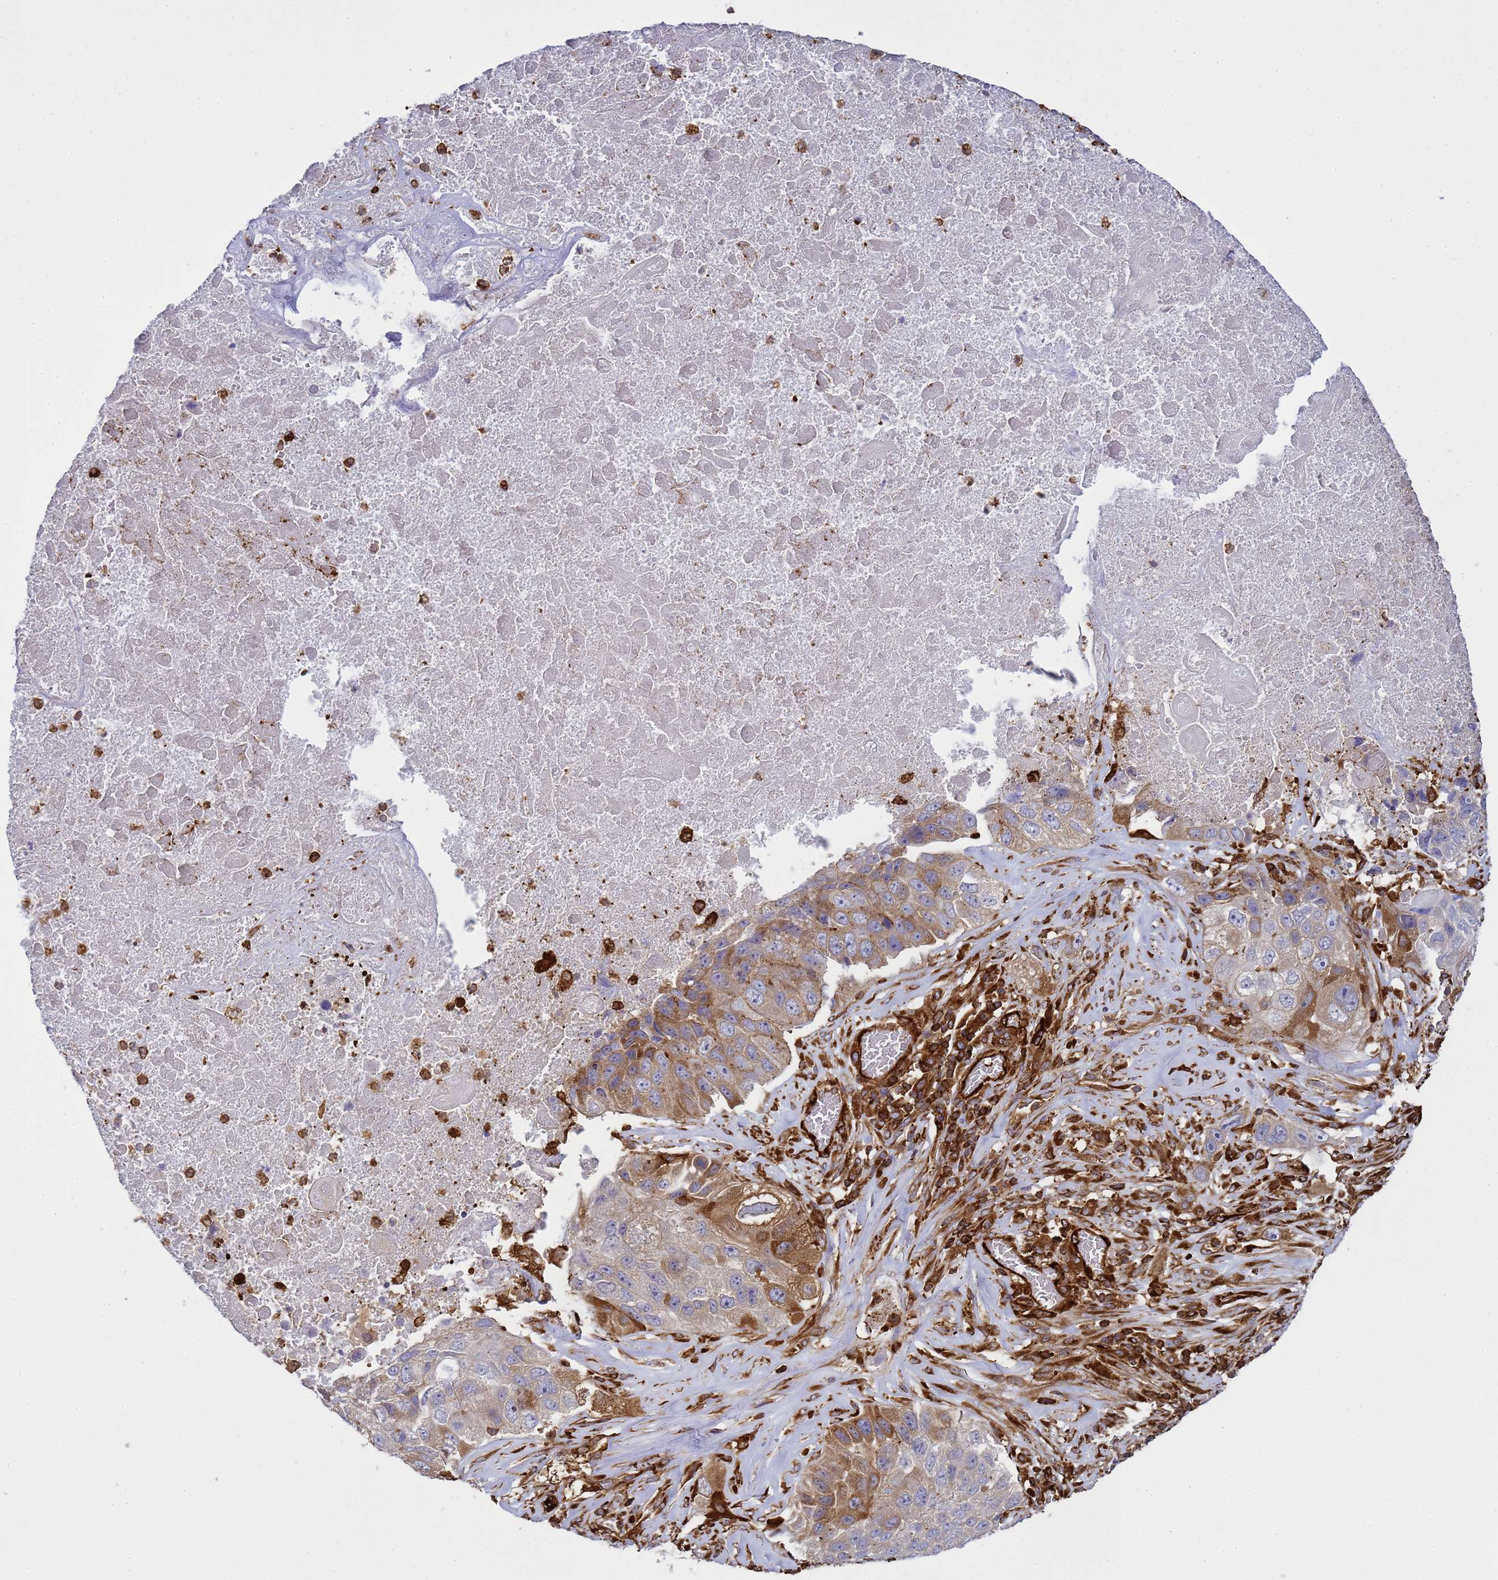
{"staining": {"intensity": "moderate", "quantity": "25%-75%", "location": "cytoplasmic/membranous"}, "tissue": "lung cancer", "cell_type": "Tumor cells", "image_type": "cancer", "snomed": [{"axis": "morphology", "description": "Squamous cell carcinoma, NOS"}, {"axis": "topography", "description": "Lung"}], "caption": "High-magnification brightfield microscopy of lung cancer stained with DAB (brown) and counterstained with hematoxylin (blue). tumor cells exhibit moderate cytoplasmic/membranous positivity is appreciated in about25%-75% of cells.", "gene": "ZBTB8OS", "patient": {"sex": "male", "age": 61}}